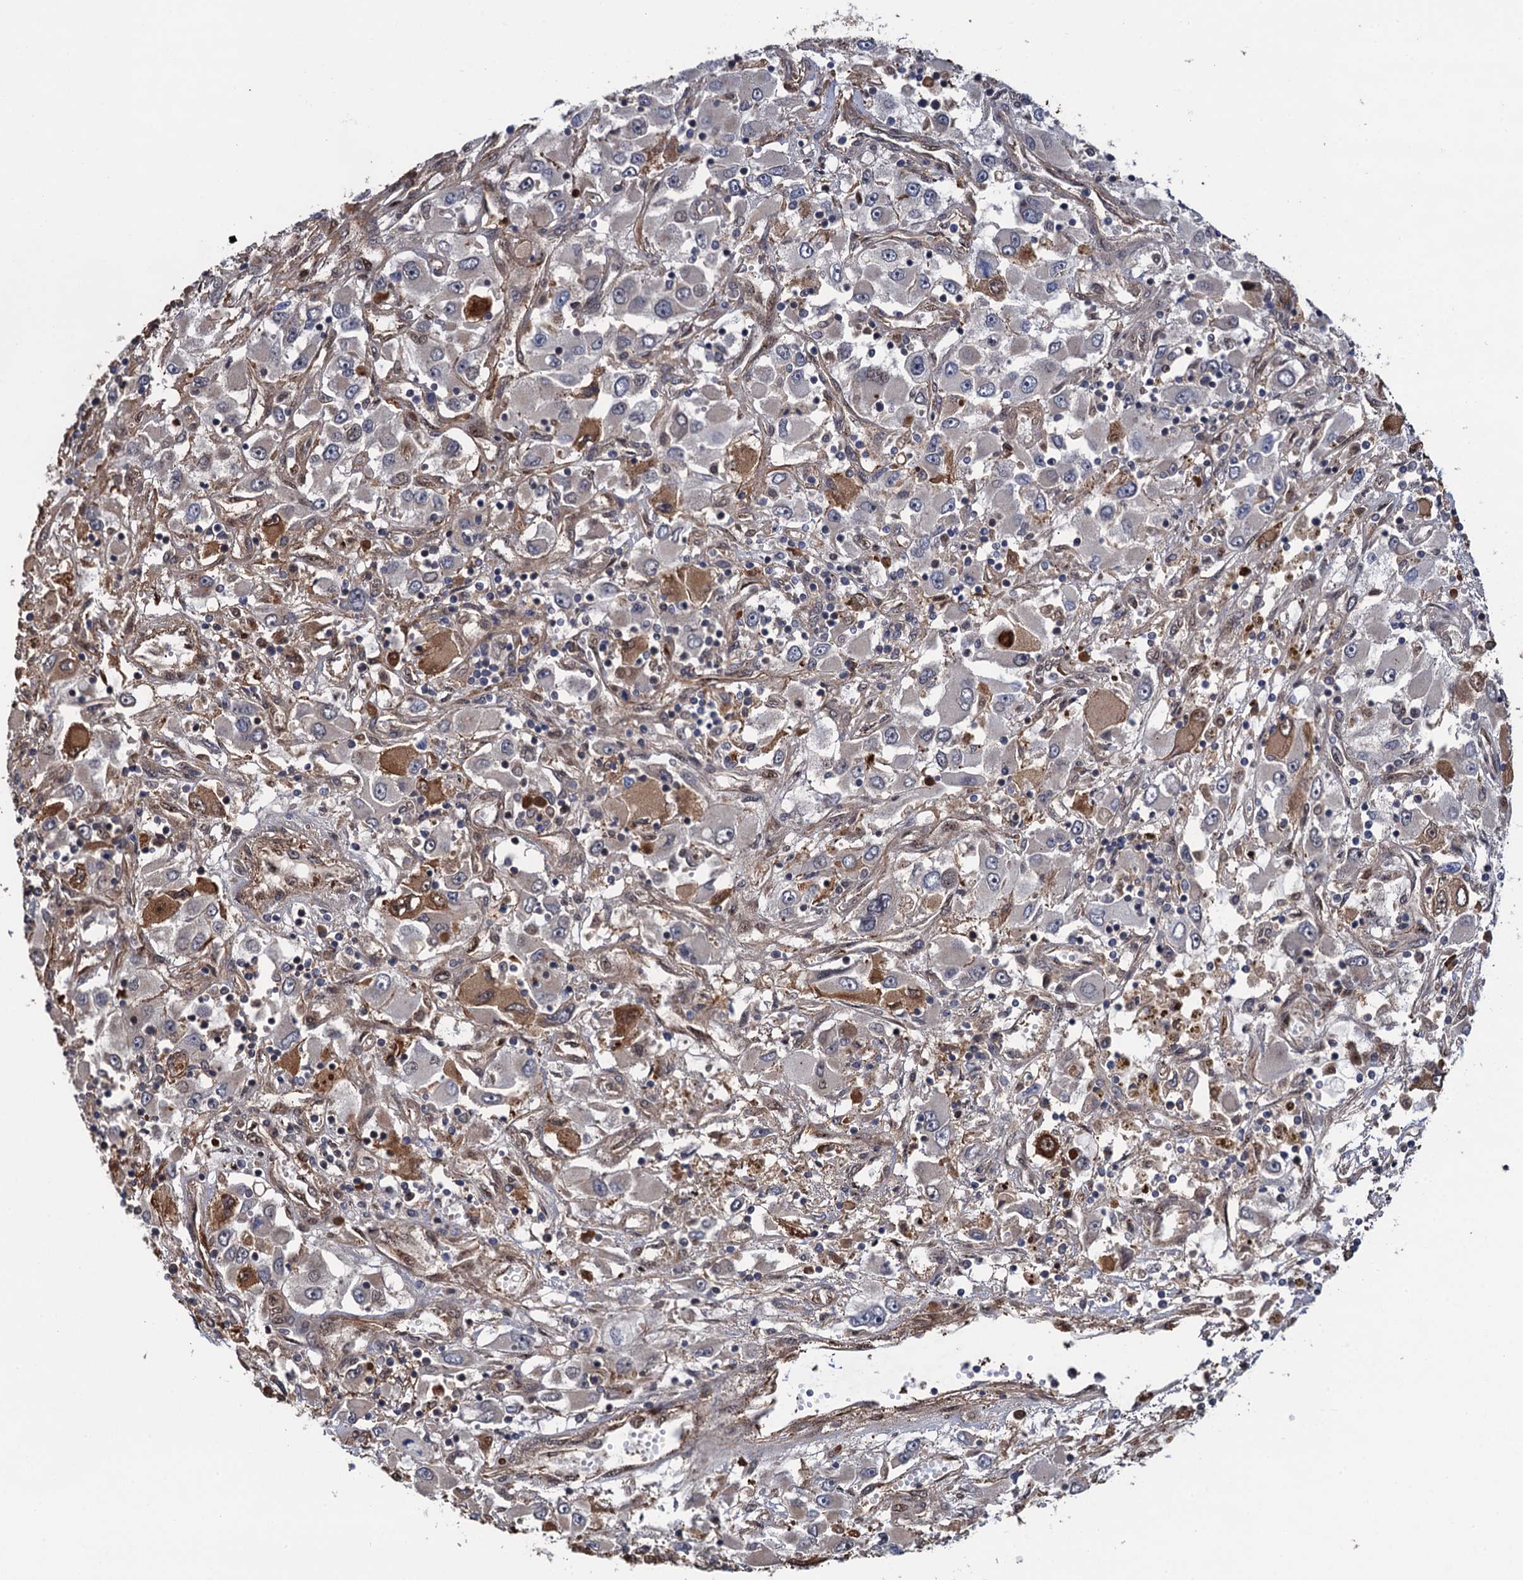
{"staining": {"intensity": "moderate", "quantity": "<25%", "location": "cytoplasmic/membranous"}, "tissue": "renal cancer", "cell_type": "Tumor cells", "image_type": "cancer", "snomed": [{"axis": "morphology", "description": "Adenocarcinoma, NOS"}, {"axis": "topography", "description": "Kidney"}], "caption": "Protein expression by IHC demonstrates moderate cytoplasmic/membranous expression in approximately <25% of tumor cells in renal adenocarcinoma. Using DAB (brown) and hematoxylin (blue) stains, captured at high magnification using brightfield microscopy.", "gene": "CDC23", "patient": {"sex": "female", "age": 52}}